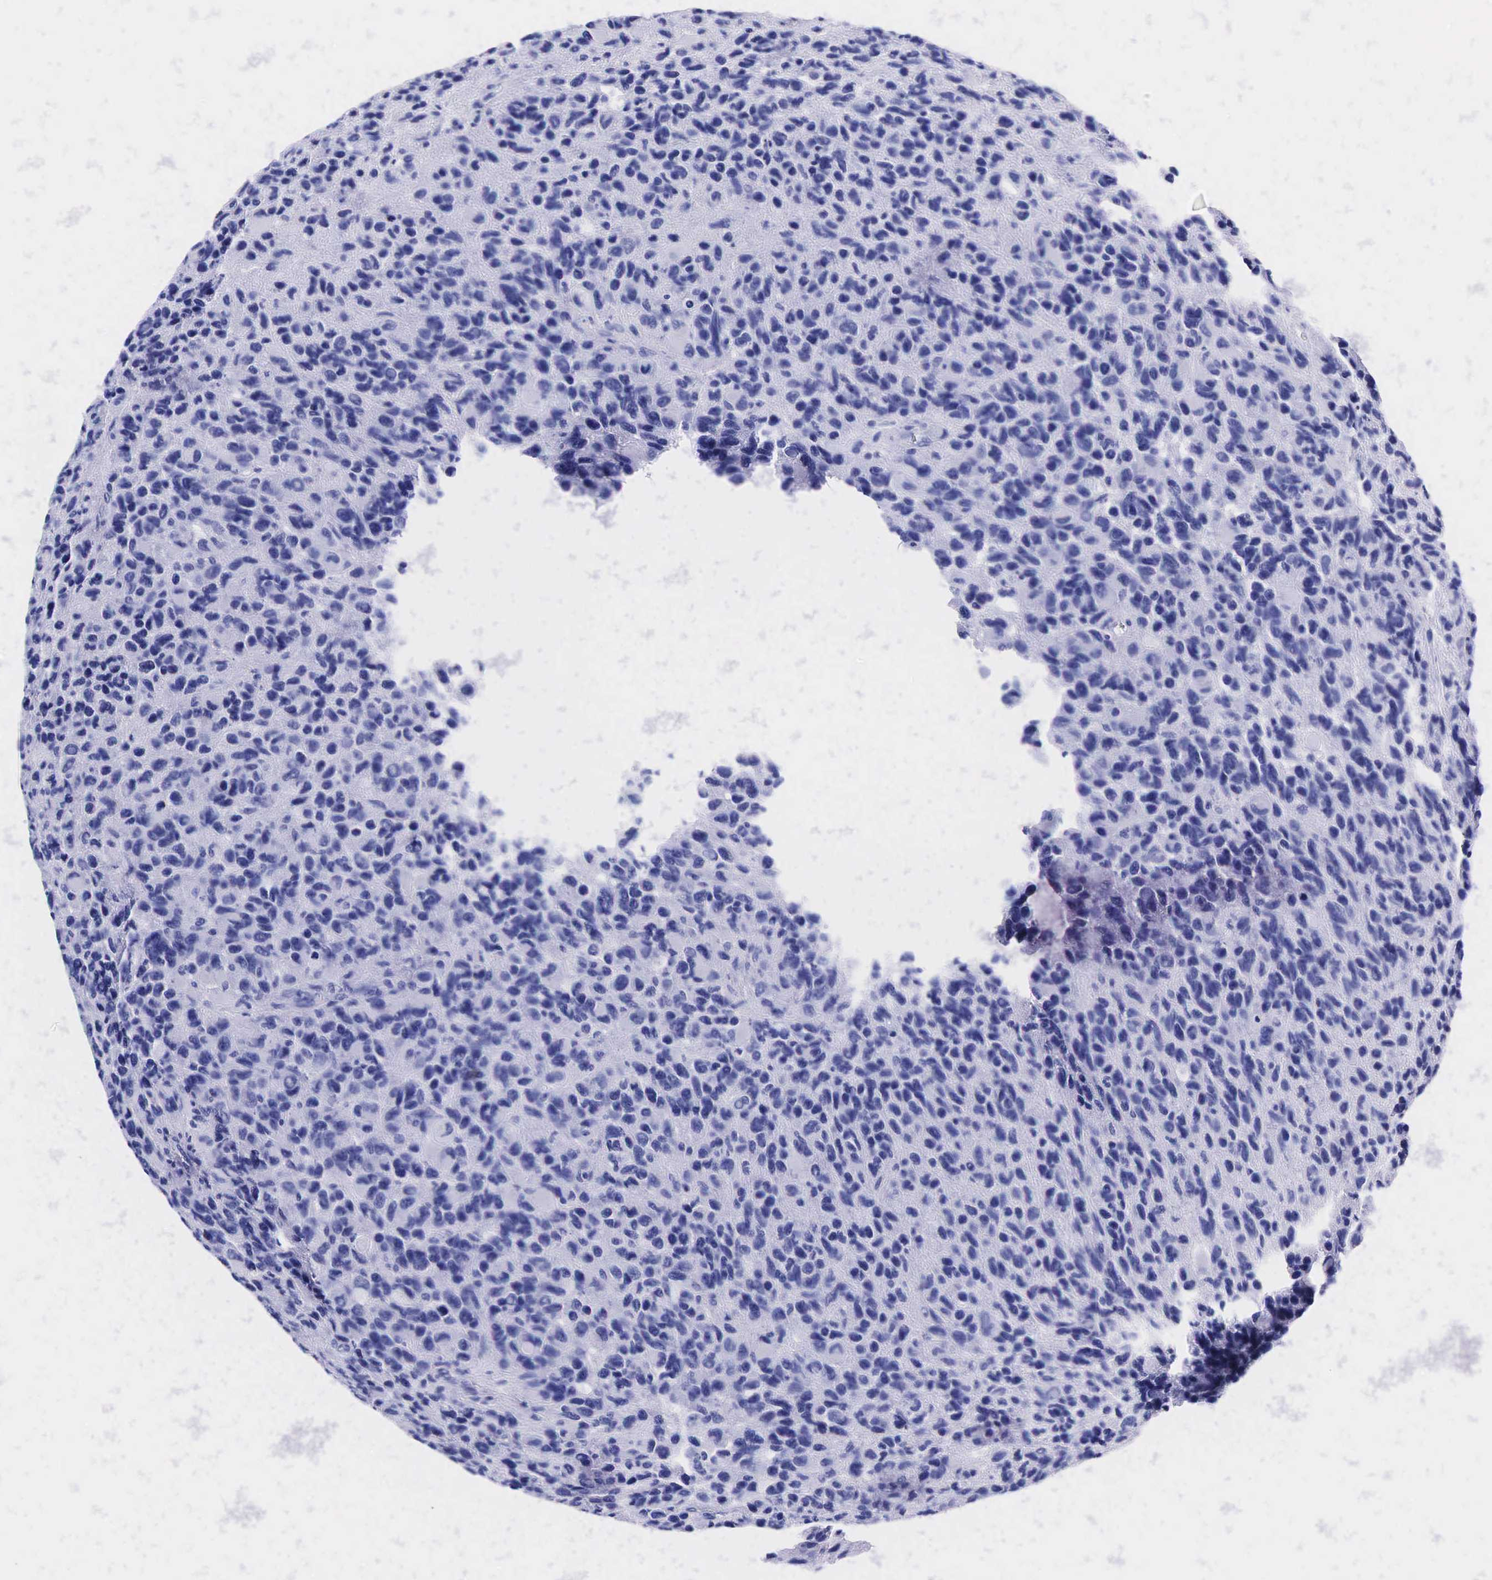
{"staining": {"intensity": "negative", "quantity": "none", "location": "none"}, "tissue": "glioma", "cell_type": "Tumor cells", "image_type": "cancer", "snomed": [{"axis": "morphology", "description": "Glioma, malignant, High grade"}, {"axis": "topography", "description": "Brain"}], "caption": "Micrograph shows no significant protein positivity in tumor cells of glioma.", "gene": "KLK3", "patient": {"sex": "male", "age": 77}}